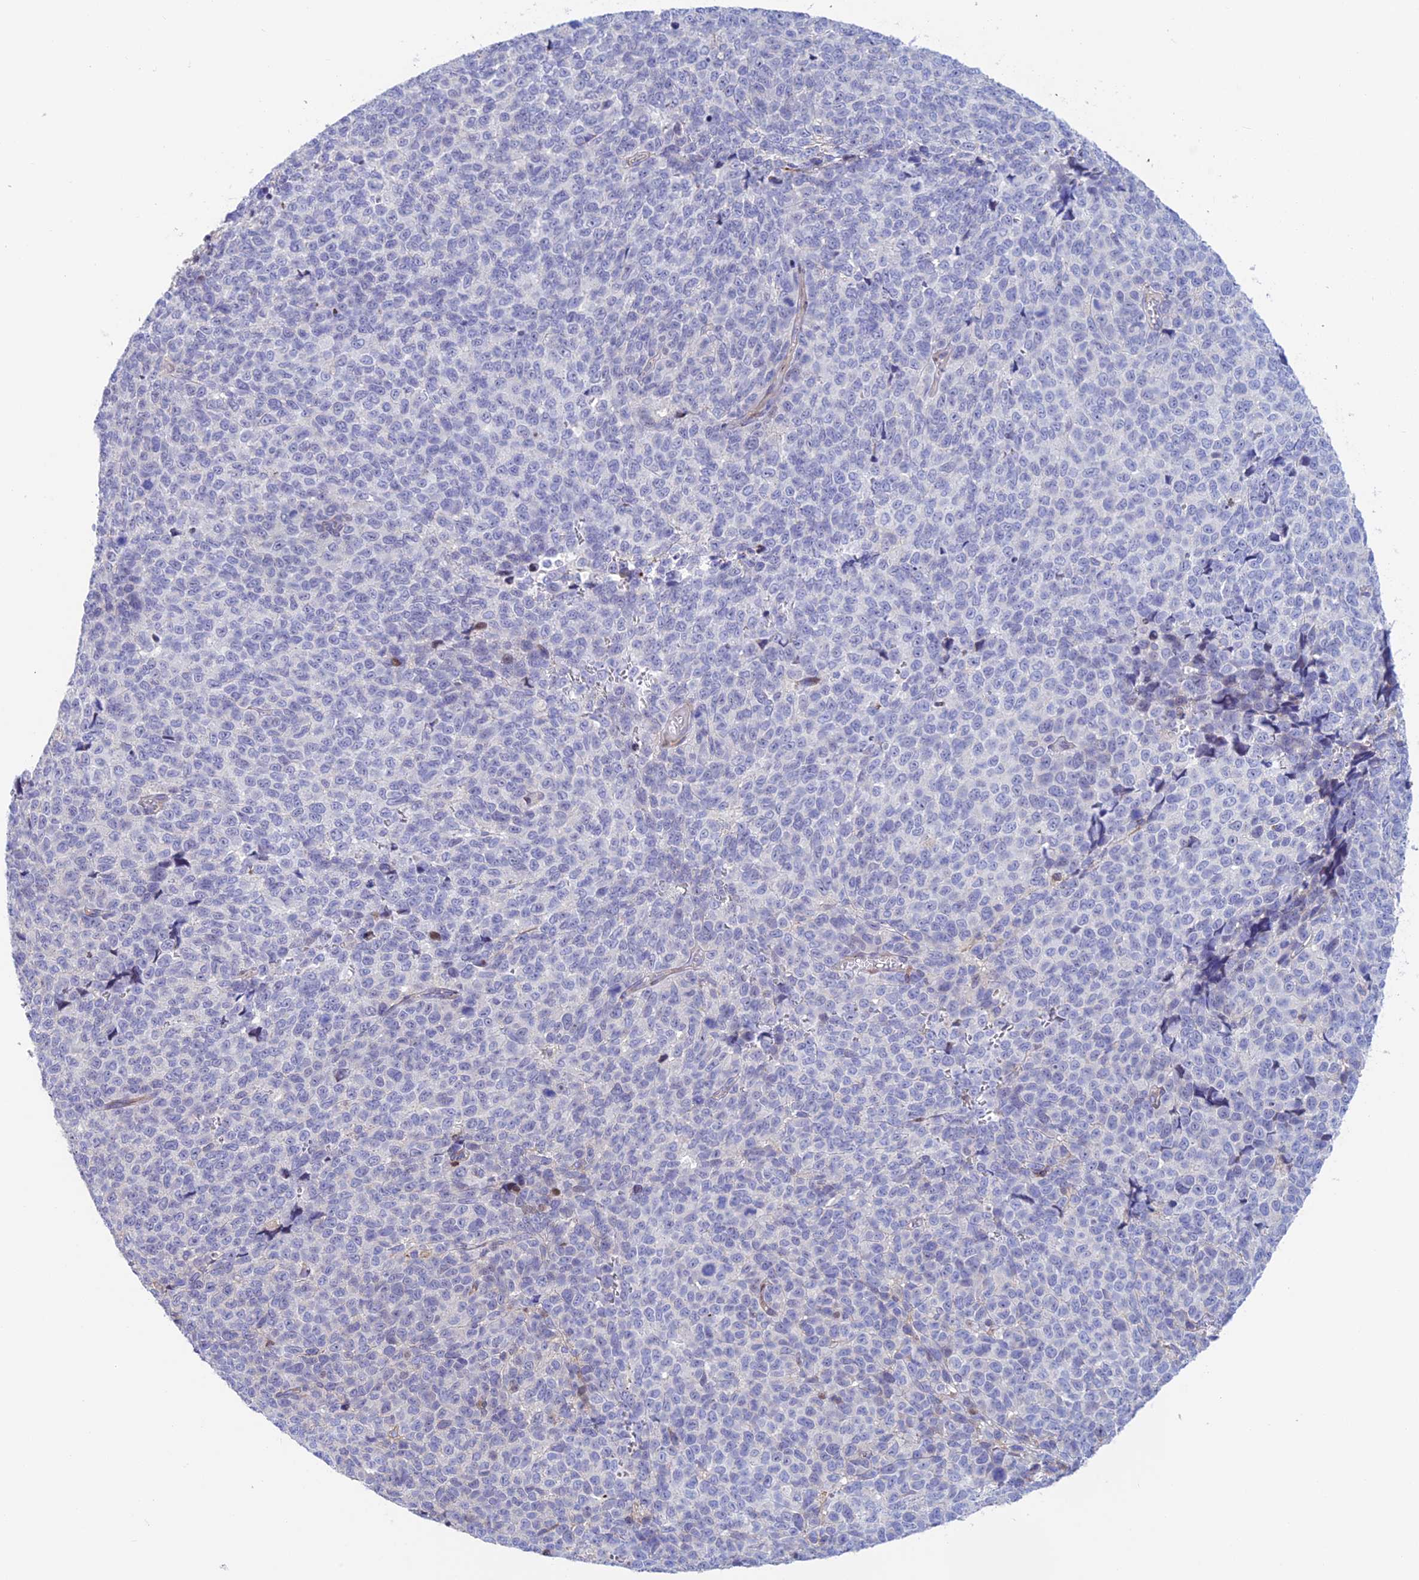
{"staining": {"intensity": "negative", "quantity": "none", "location": "none"}, "tissue": "melanoma", "cell_type": "Tumor cells", "image_type": "cancer", "snomed": [{"axis": "morphology", "description": "Malignant melanoma, NOS"}, {"axis": "topography", "description": "Nose, NOS"}], "caption": "Protein analysis of melanoma reveals no significant positivity in tumor cells. The staining was performed using DAB to visualize the protein expression in brown, while the nuclei were stained in blue with hematoxylin (Magnification: 20x).", "gene": "PRIM1", "patient": {"sex": "female", "age": 48}}